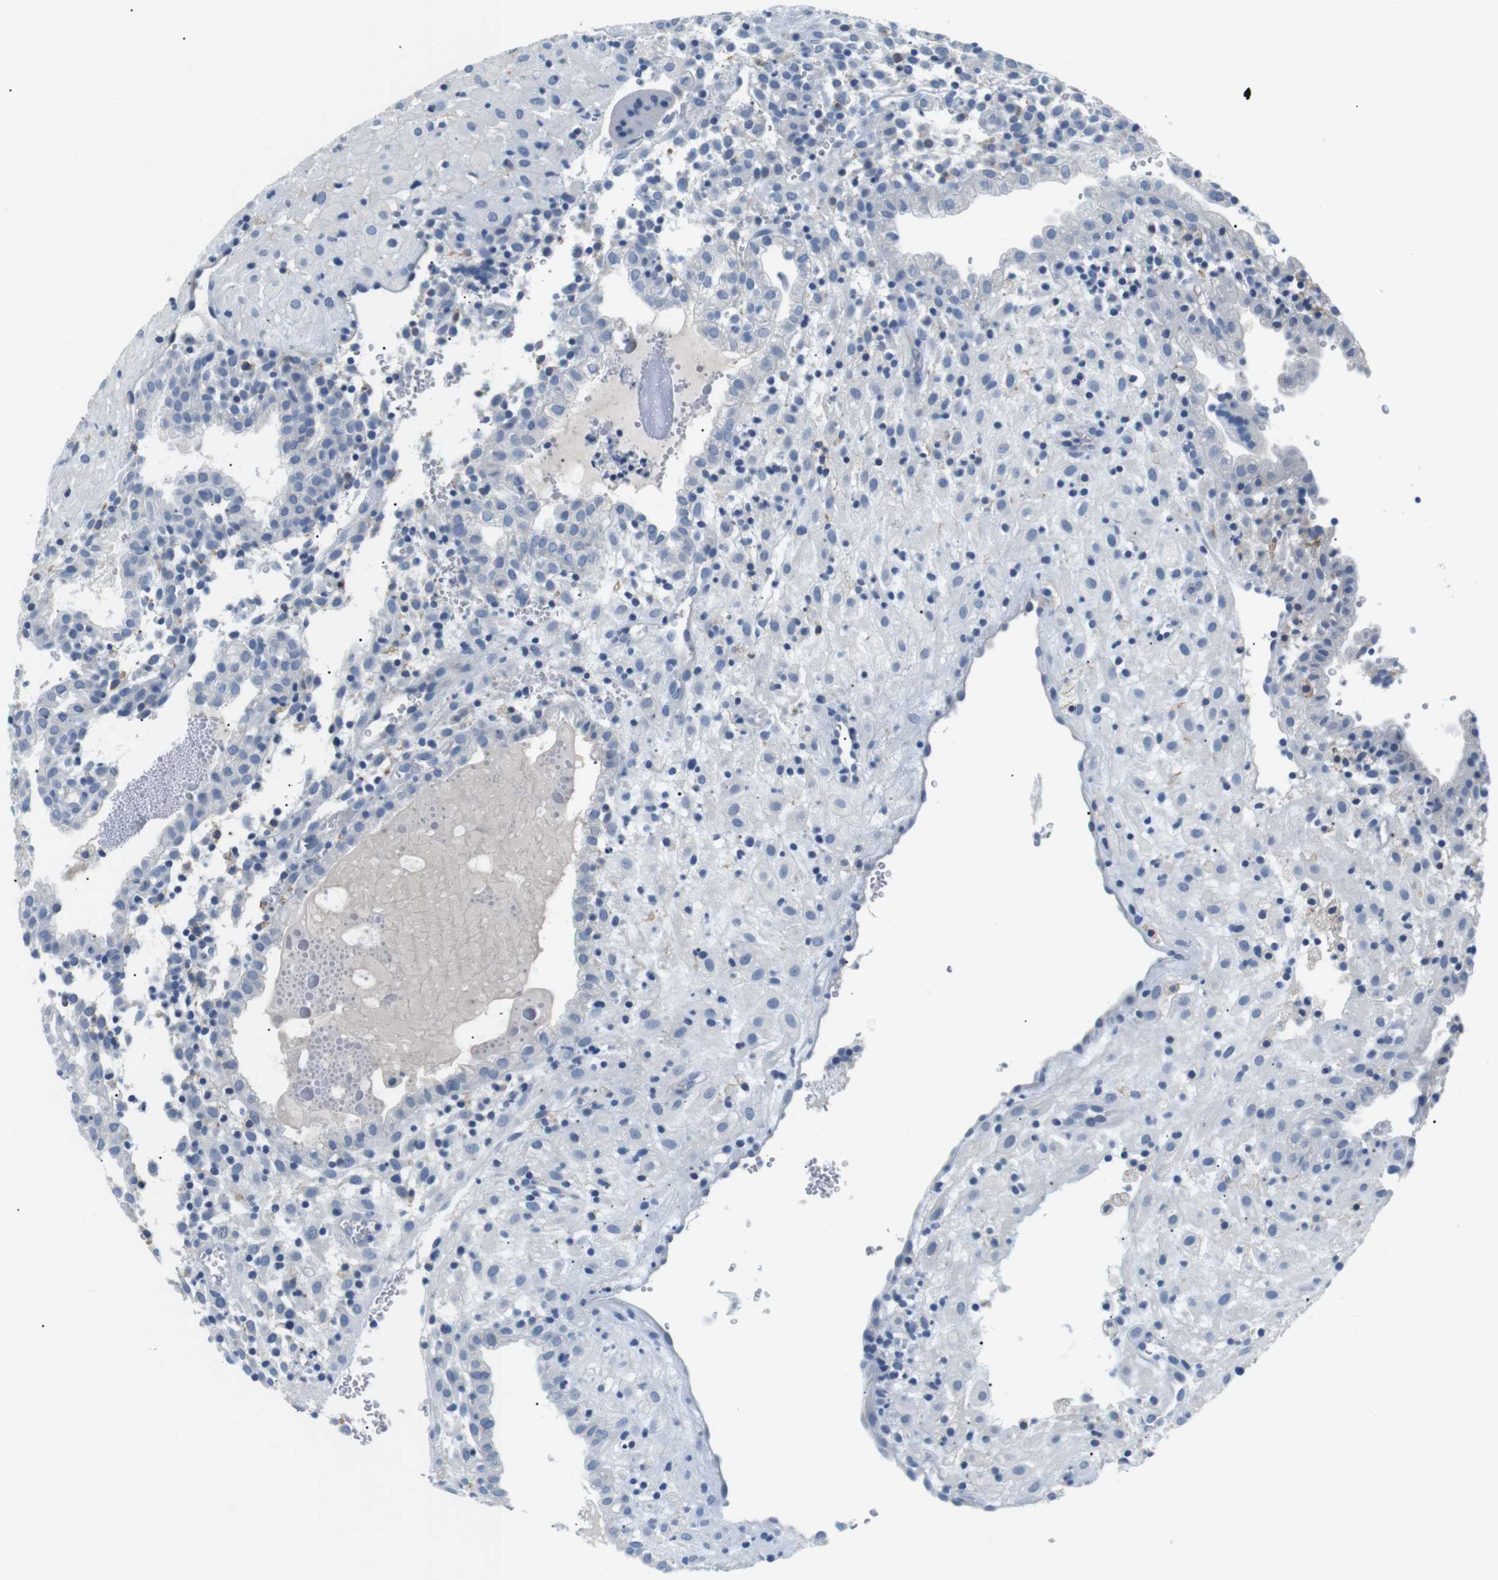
{"staining": {"intensity": "negative", "quantity": "none", "location": "none"}, "tissue": "placenta", "cell_type": "Decidual cells", "image_type": "normal", "snomed": [{"axis": "morphology", "description": "Normal tissue, NOS"}, {"axis": "topography", "description": "Placenta"}], "caption": "An image of placenta stained for a protein displays no brown staining in decidual cells. The staining was performed using DAB (3,3'-diaminobenzidine) to visualize the protein expression in brown, while the nuclei were stained in blue with hematoxylin (Magnification: 20x).", "gene": "FCGRT", "patient": {"sex": "female", "age": 18}}